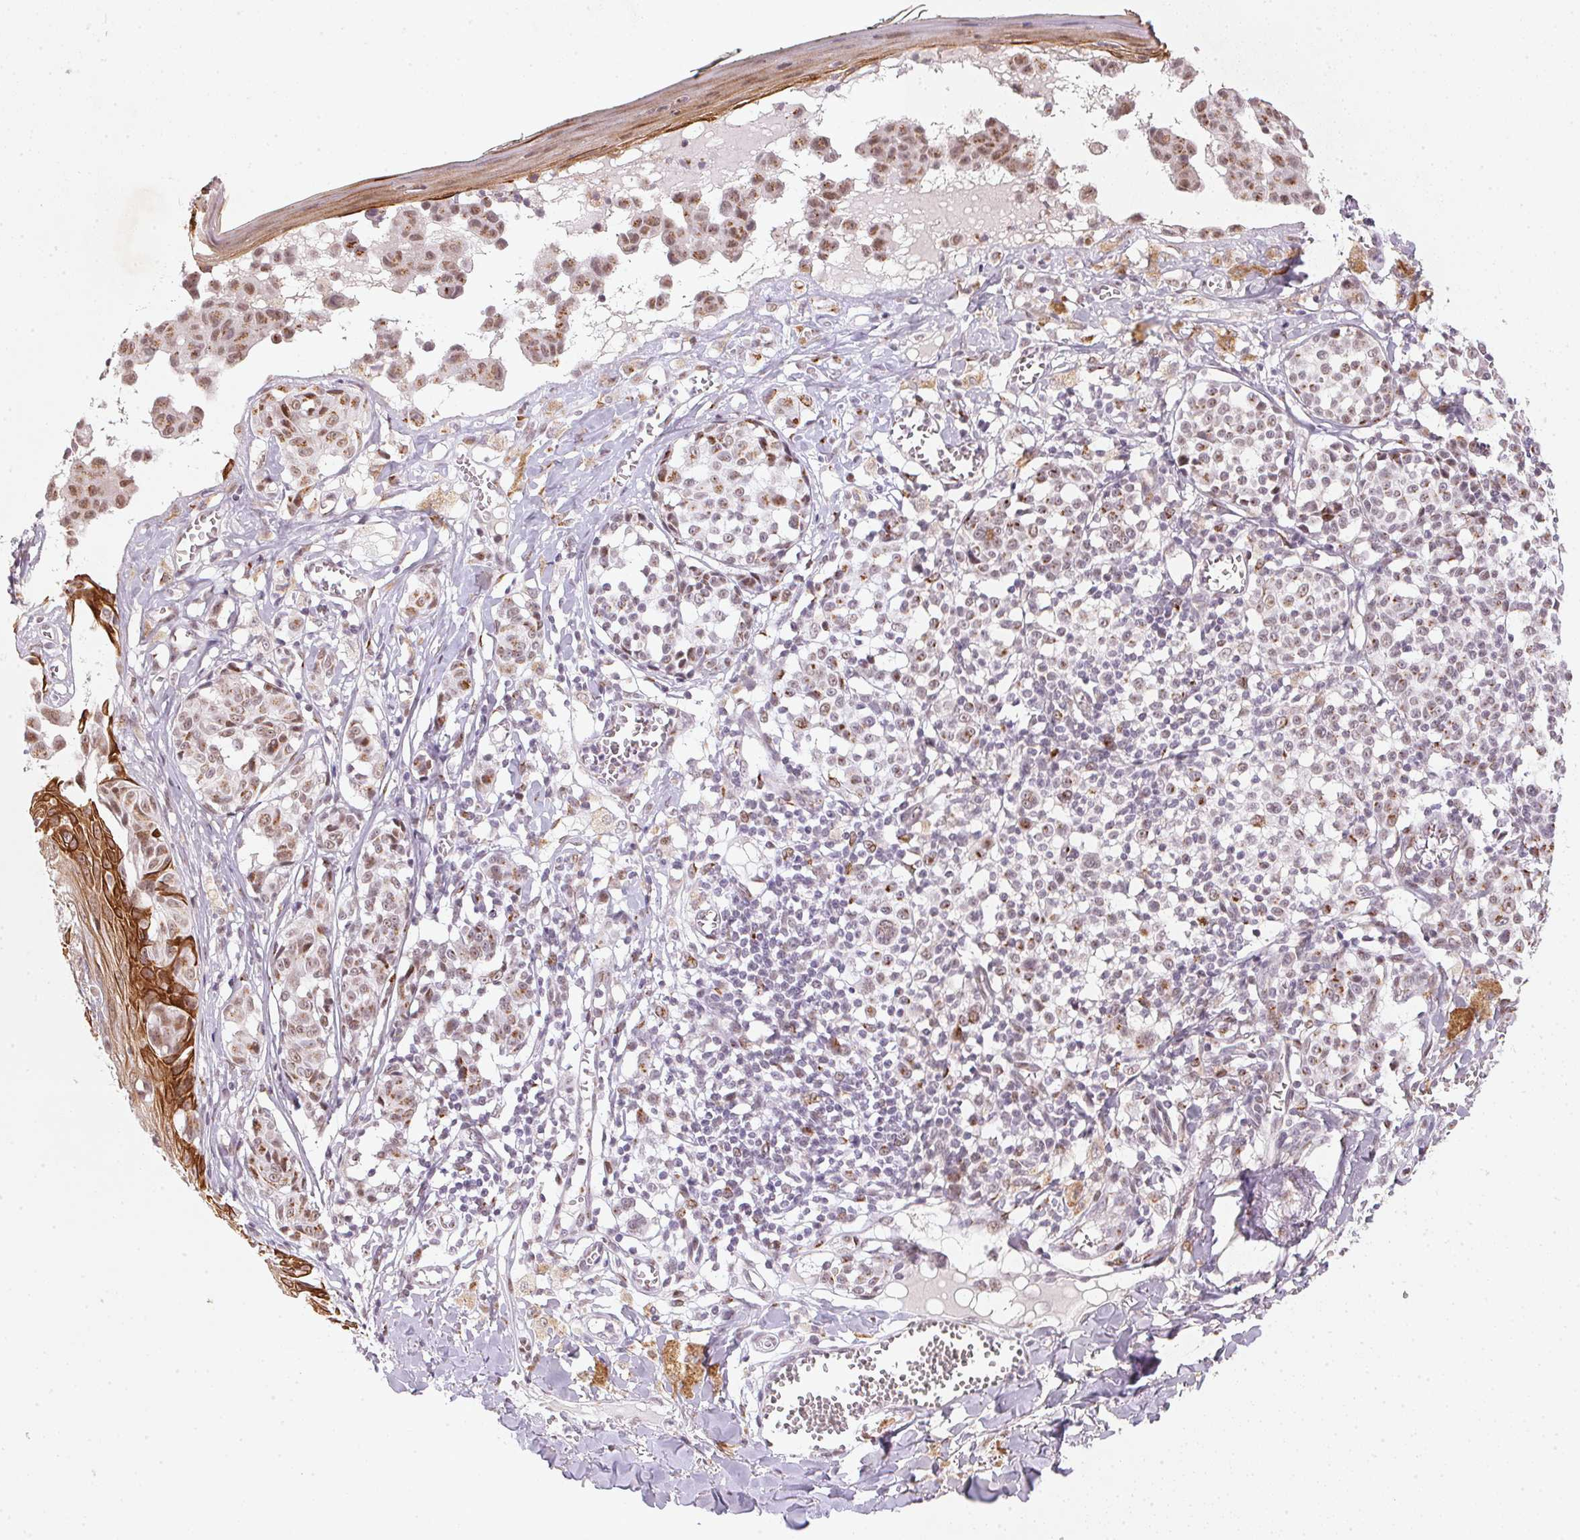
{"staining": {"intensity": "moderate", "quantity": ">75%", "location": "cytoplasmic/membranous"}, "tissue": "melanoma", "cell_type": "Tumor cells", "image_type": "cancer", "snomed": [{"axis": "morphology", "description": "Malignant melanoma, NOS"}, {"axis": "topography", "description": "Skin"}], "caption": "Malignant melanoma stained with DAB immunohistochemistry demonstrates medium levels of moderate cytoplasmic/membranous positivity in approximately >75% of tumor cells. Nuclei are stained in blue.", "gene": "RAB22A", "patient": {"sex": "female", "age": 43}}